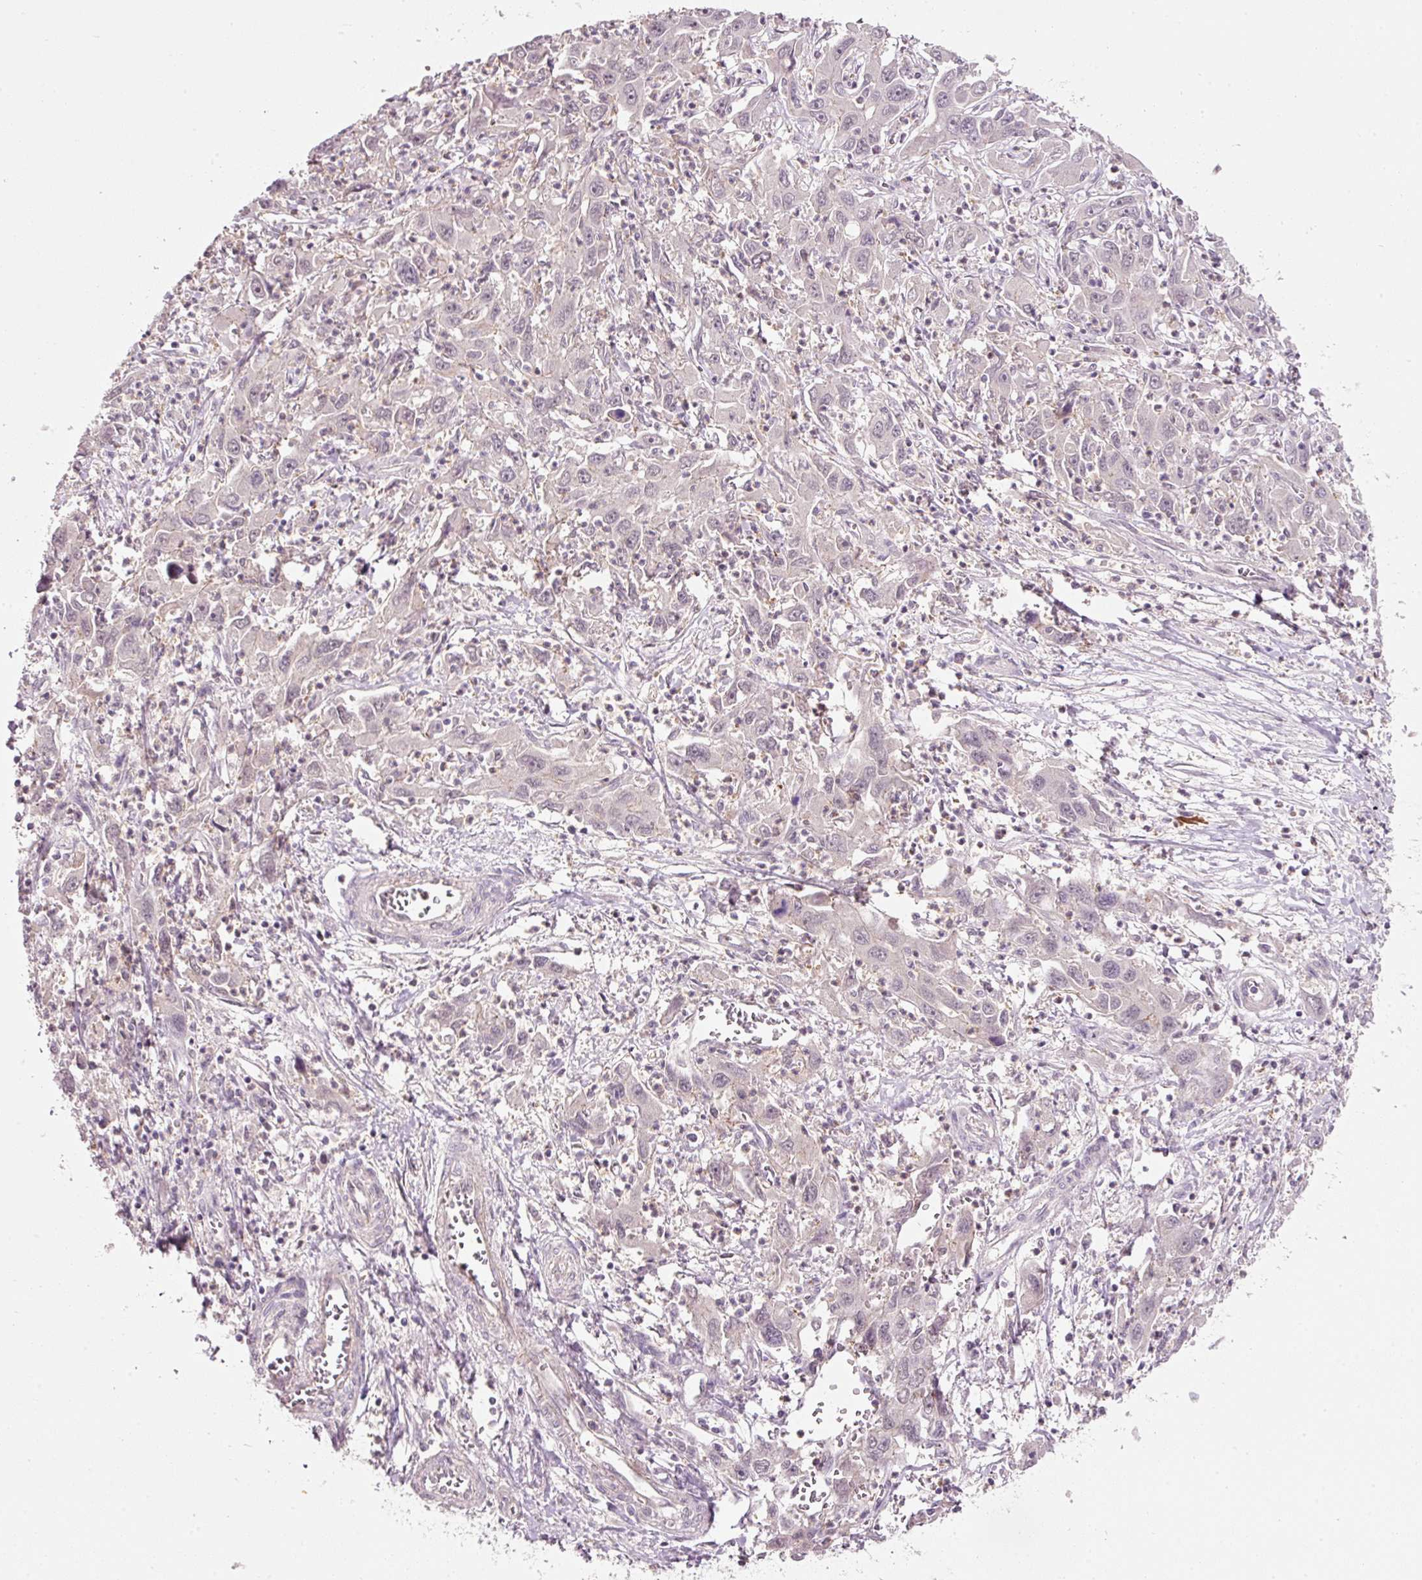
{"staining": {"intensity": "negative", "quantity": "none", "location": "none"}, "tissue": "liver cancer", "cell_type": "Tumor cells", "image_type": "cancer", "snomed": [{"axis": "morphology", "description": "Carcinoma, Hepatocellular, NOS"}, {"axis": "topography", "description": "Liver"}], "caption": "Micrograph shows no significant protein expression in tumor cells of liver cancer (hepatocellular carcinoma). The staining is performed using DAB (3,3'-diaminobenzidine) brown chromogen with nuclei counter-stained in using hematoxylin.", "gene": "TIRAP", "patient": {"sex": "male", "age": 63}}